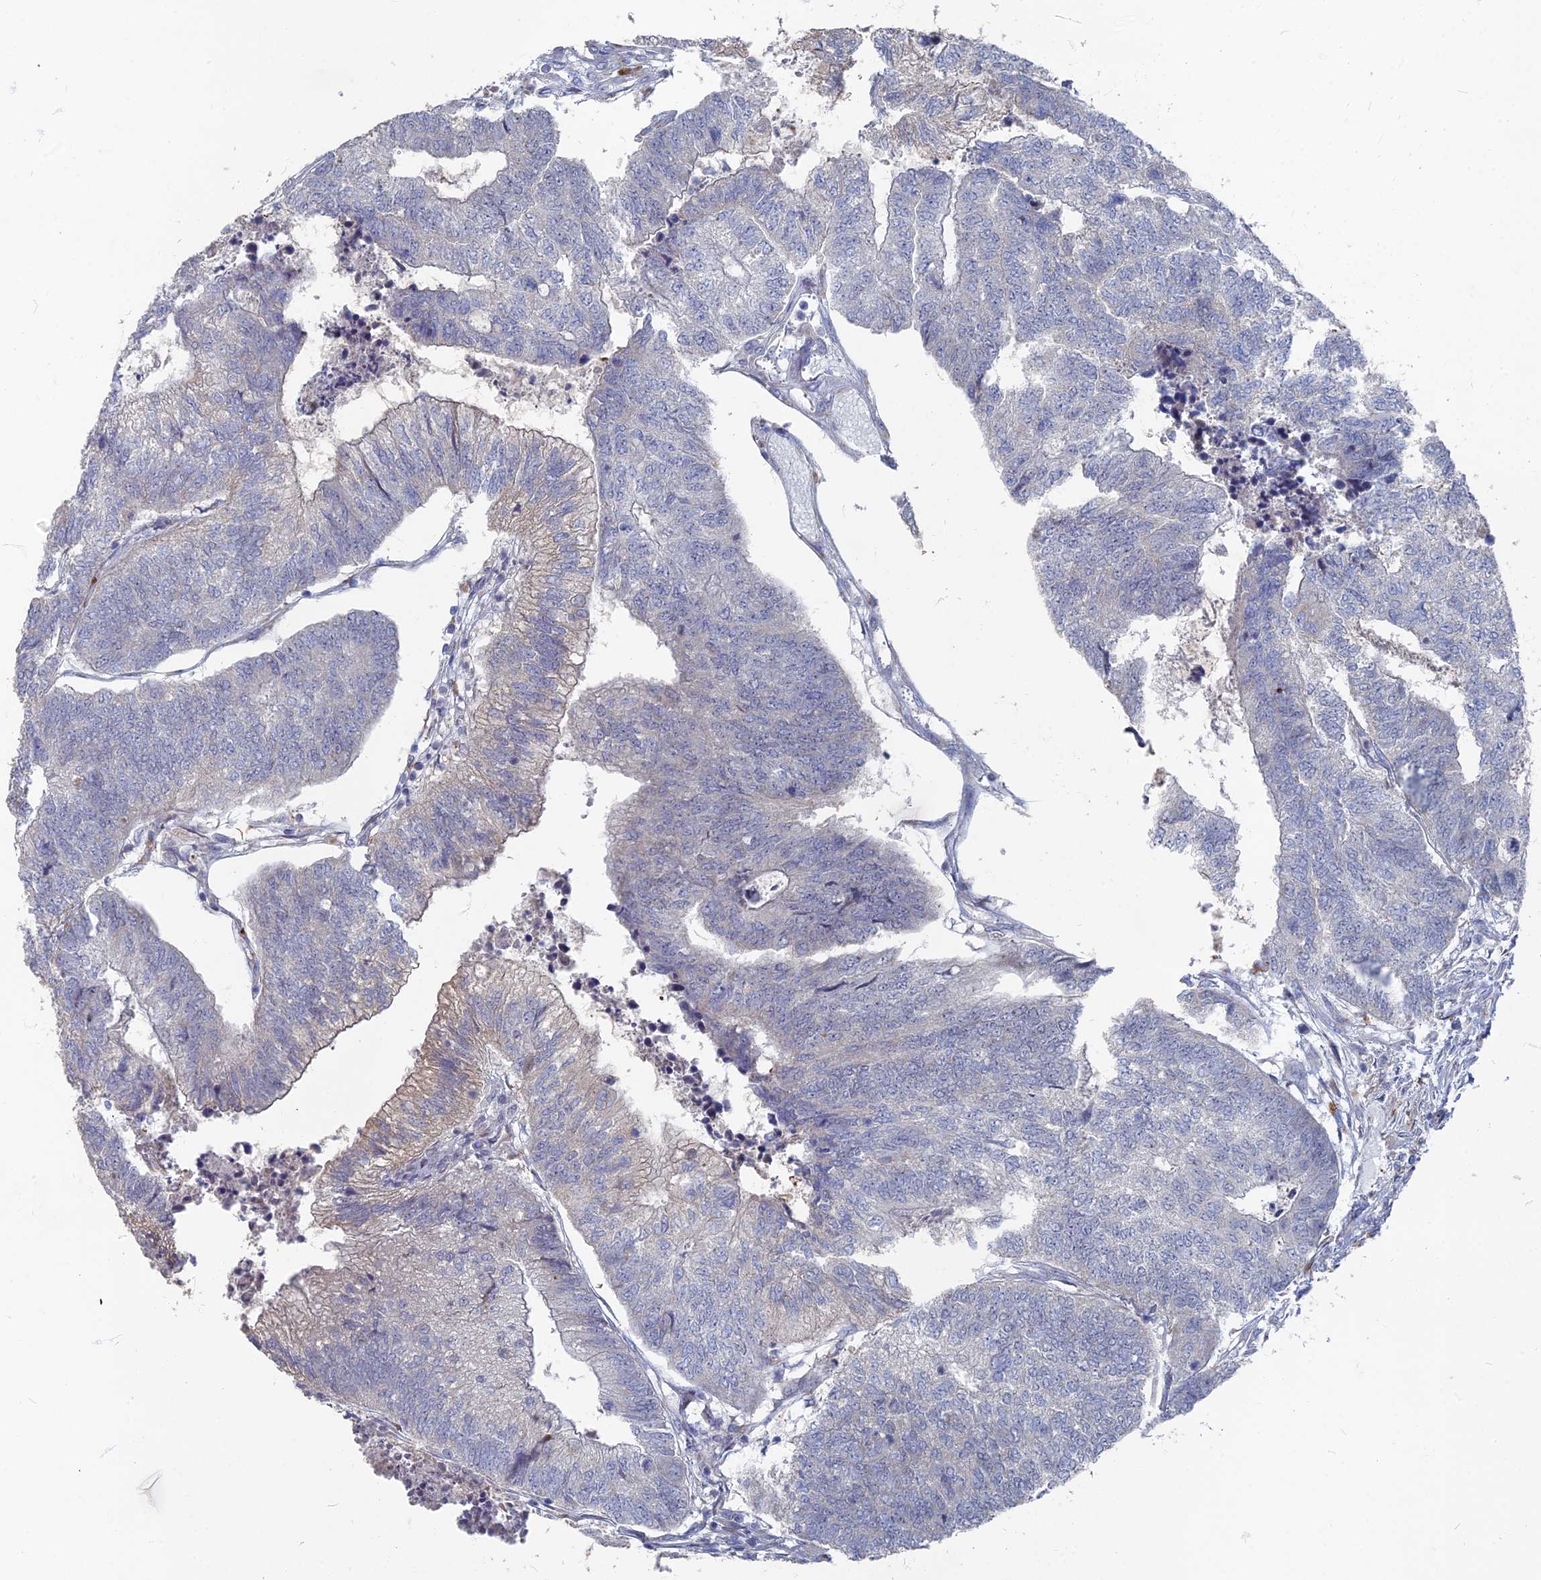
{"staining": {"intensity": "negative", "quantity": "none", "location": "none"}, "tissue": "colorectal cancer", "cell_type": "Tumor cells", "image_type": "cancer", "snomed": [{"axis": "morphology", "description": "Adenocarcinoma, NOS"}, {"axis": "topography", "description": "Colon"}], "caption": "Immunohistochemistry photomicrograph of neoplastic tissue: colorectal cancer stained with DAB exhibits no significant protein expression in tumor cells. (Immunohistochemistry, brightfield microscopy, high magnification).", "gene": "TMEM128", "patient": {"sex": "female", "age": 67}}